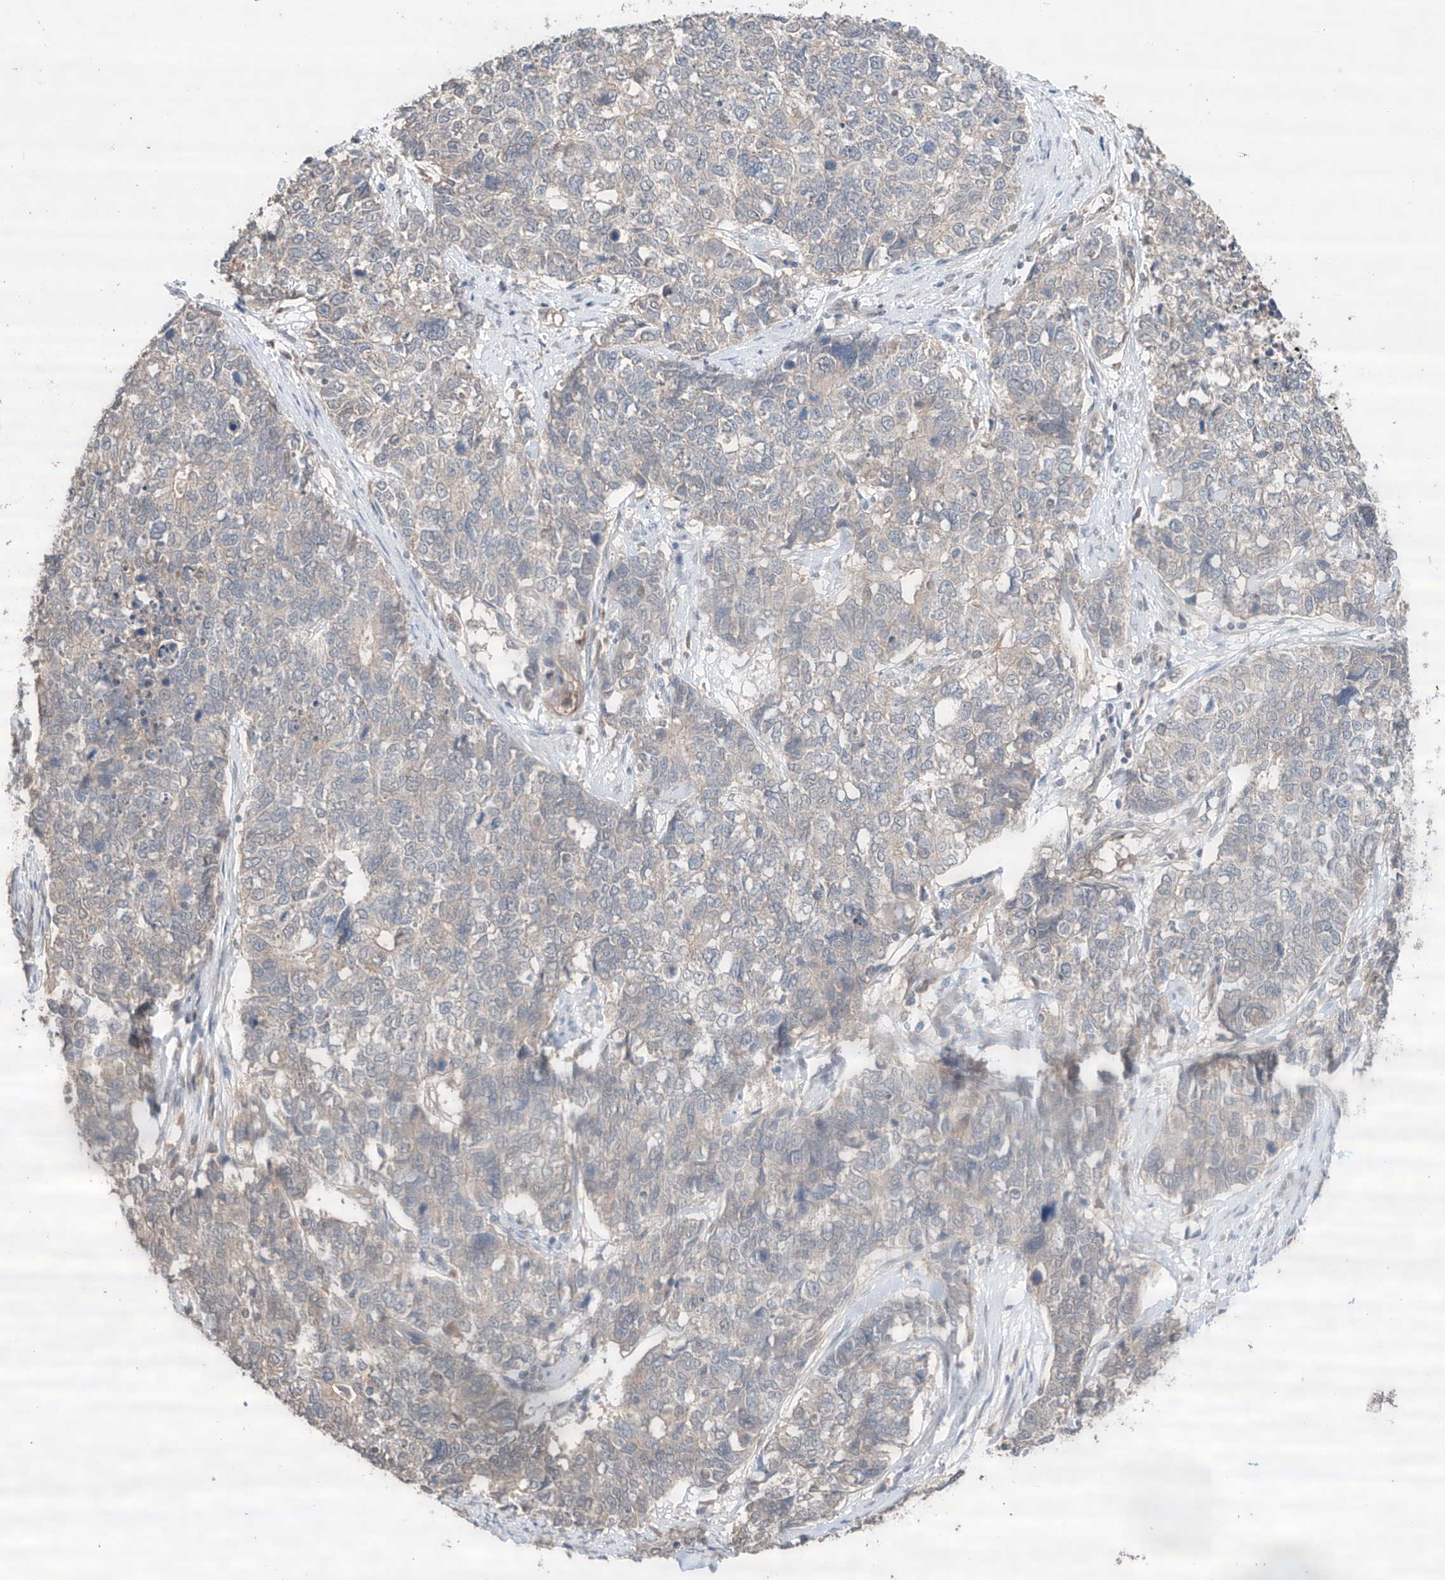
{"staining": {"intensity": "negative", "quantity": "none", "location": "none"}, "tissue": "cervical cancer", "cell_type": "Tumor cells", "image_type": "cancer", "snomed": [{"axis": "morphology", "description": "Squamous cell carcinoma, NOS"}, {"axis": "topography", "description": "Cervix"}], "caption": "There is no significant positivity in tumor cells of cervical squamous cell carcinoma.", "gene": "ZFHX2", "patient": {"sex": "female", "age": 63}}